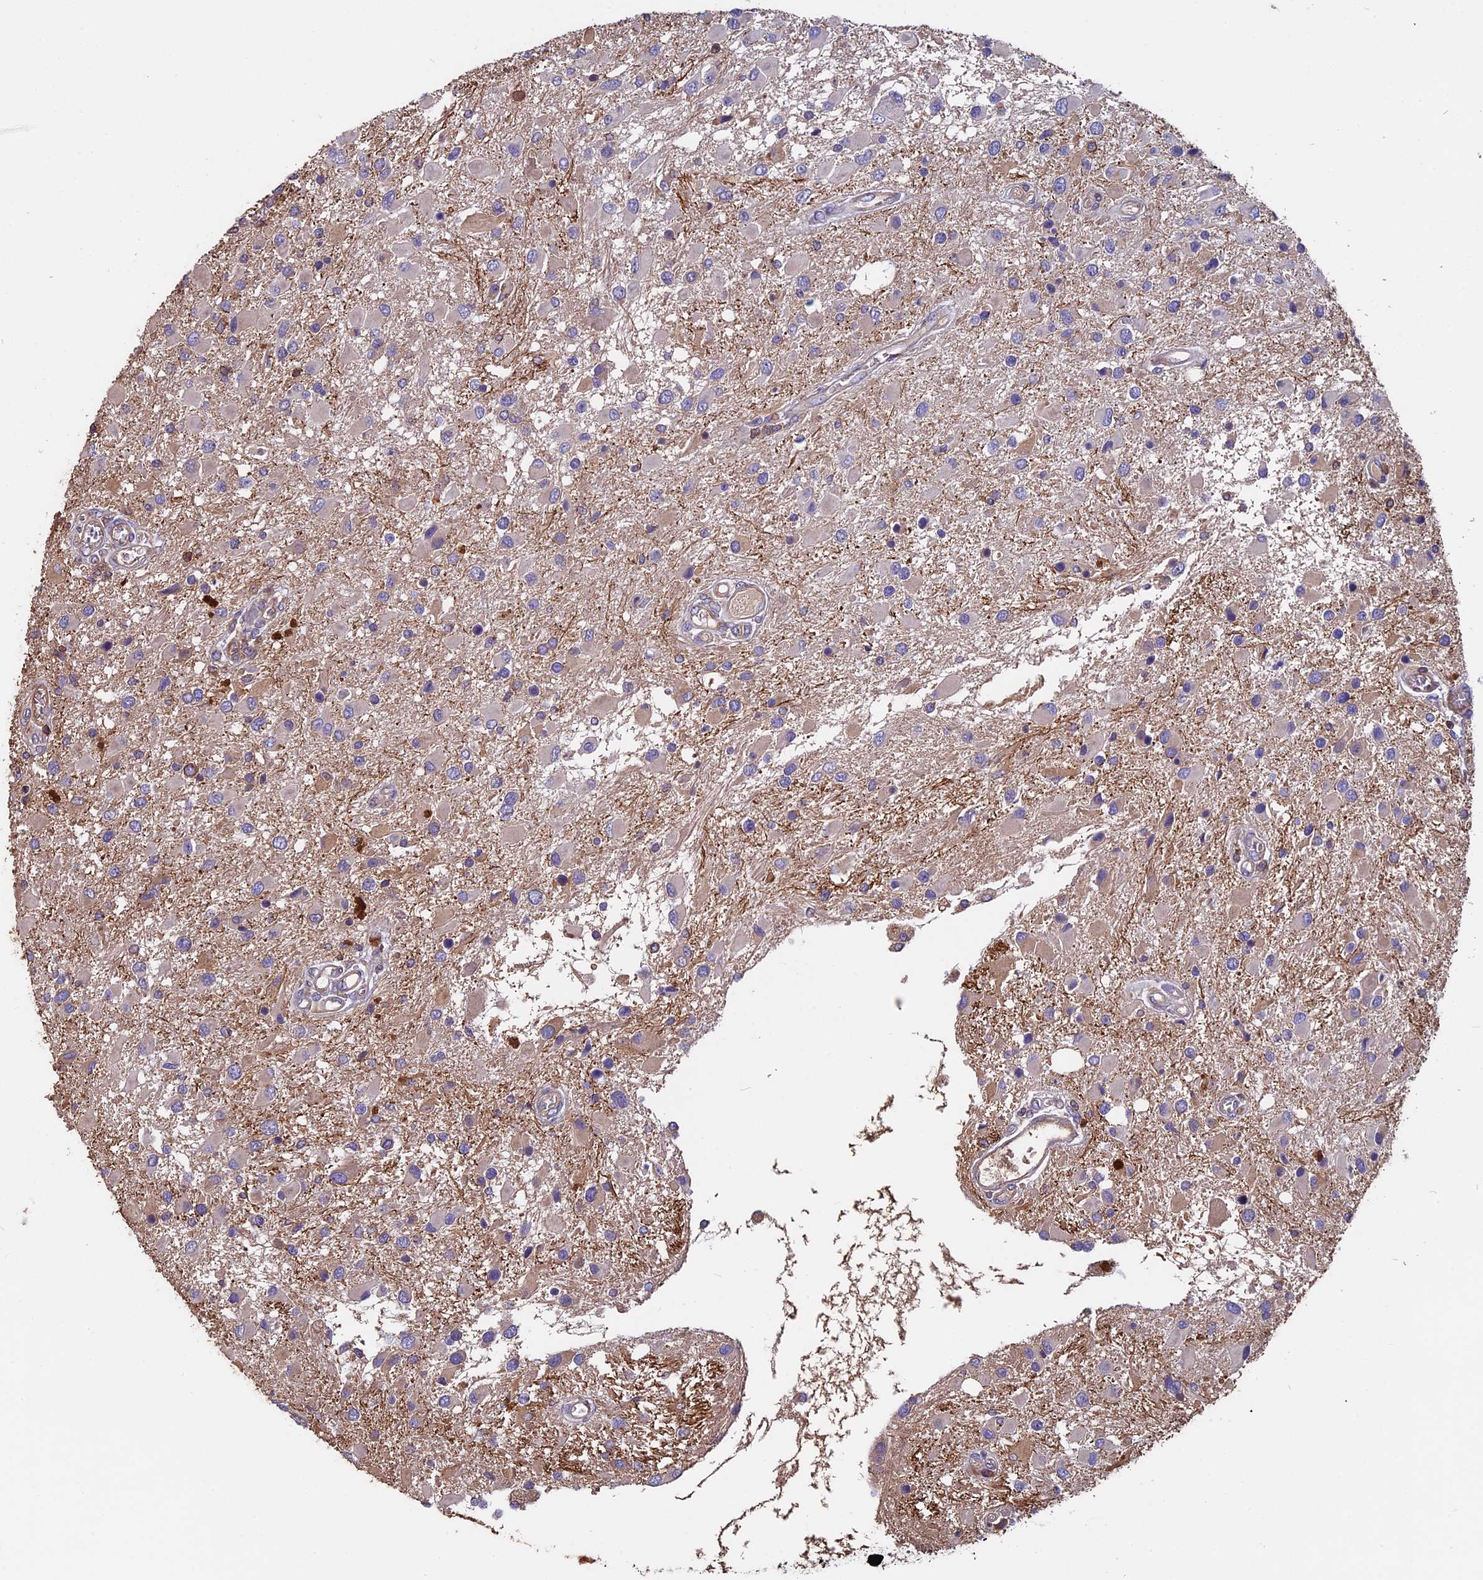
{"staining": {"intensity": "weak", "quantity": "<25%", "location": "cytoplasmic/membranous"}, "tissue": "glioma", "cell_type": "Tumor cells", "image_type": "cancer", "snomed": [{"axis": "morphology", "description": "Glioma, malignant, High grade"}, {"axis": "topography", "description": "Brain"}], "caption": "Immunohistochemical staining of human glioma shows no significant positivity in tumor cells.", "gene": "CCDC153", "patient": {"sex": "male", "age": 53}}